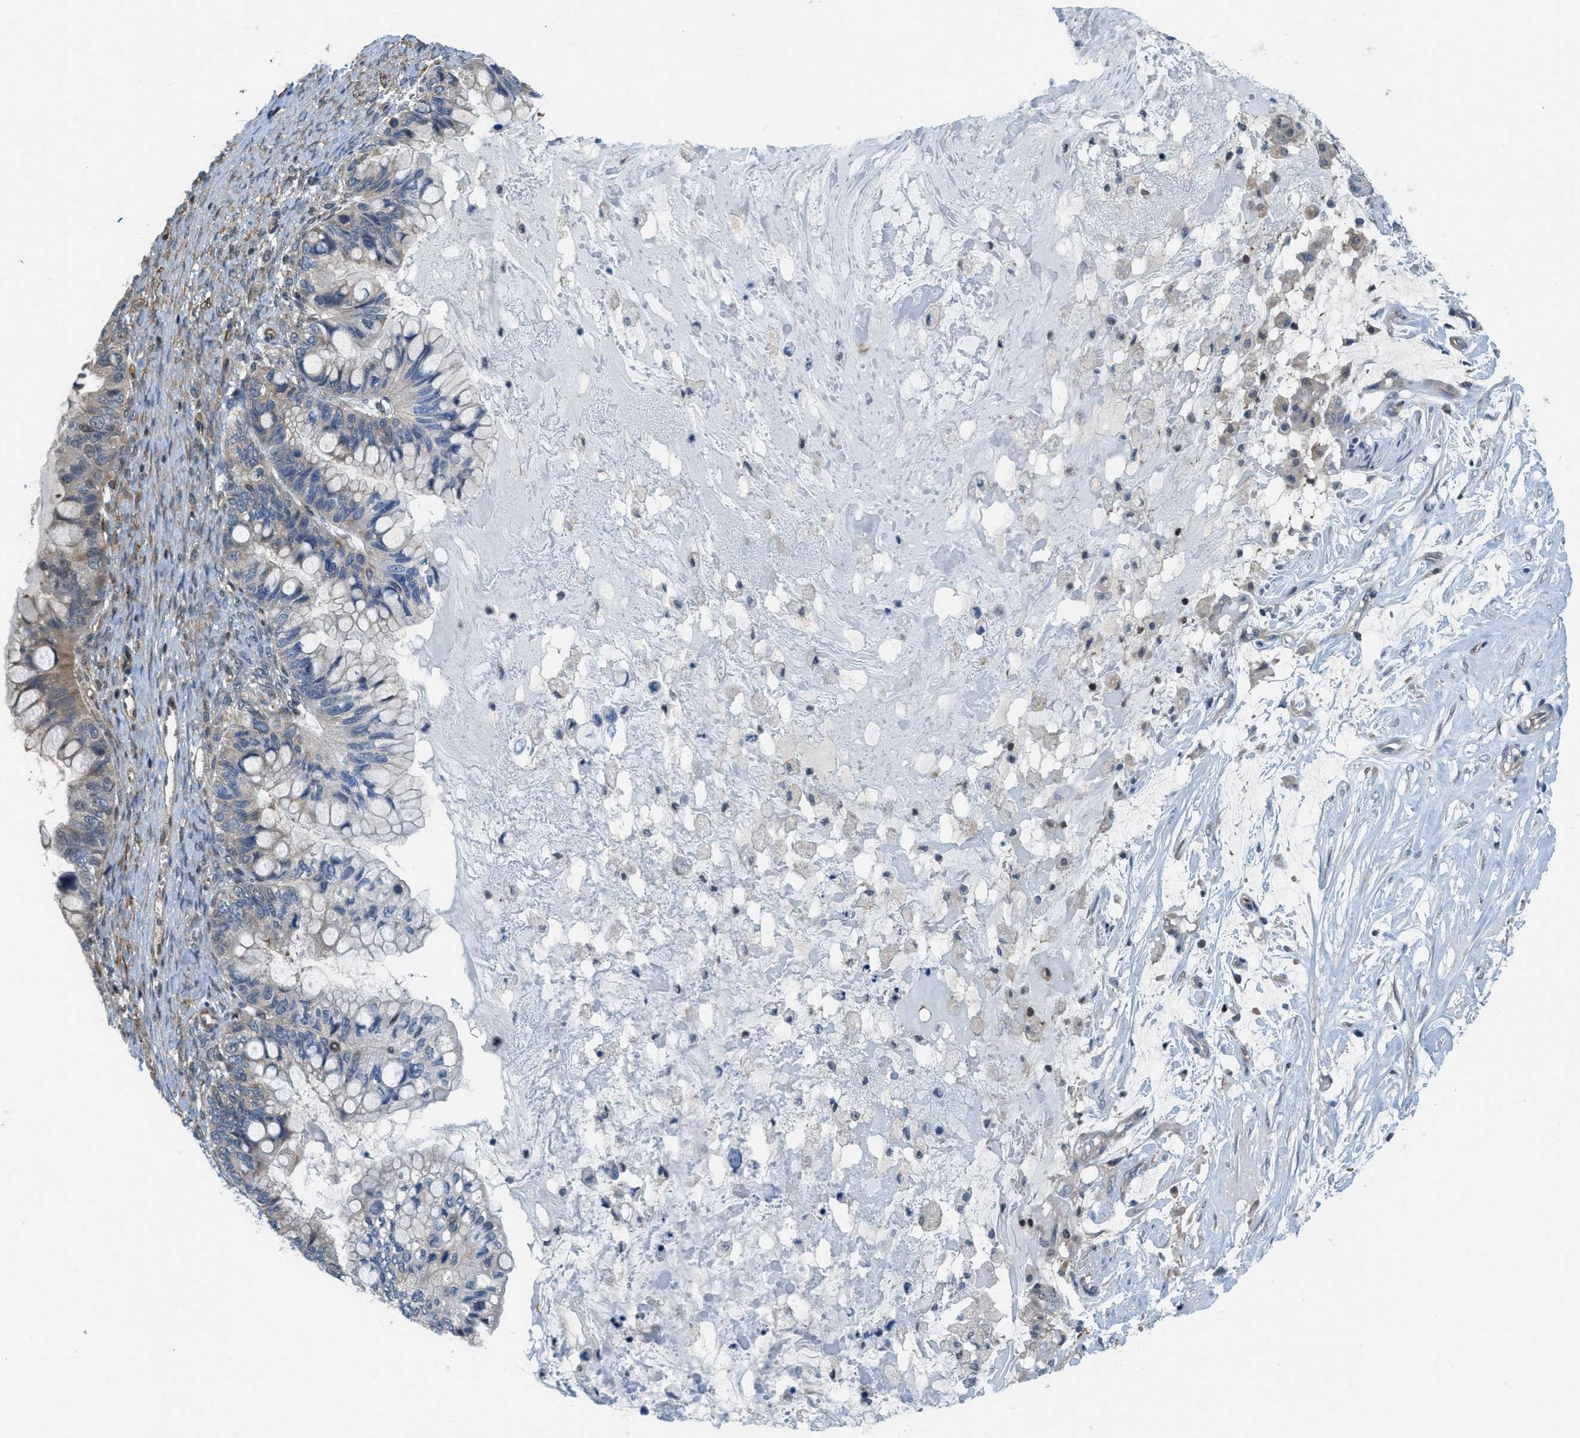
{"staining": {"intensity": "moderate", "quantity": "<25%", "location": "cytoplasmic/membranous"}, "tissue": "ovarian cancer", "cell_type": "Tumor cells", "image_type": "cancer", "snomed": [{"axis": "morphology", "description": "Cystadenocarcinoma, mucinous, NOS"}, {"axis": "topography", "description": "Ovary"}], "caption": "This histopathology image exhibits immunohistochemistry staining of ovarian cancer, with low moderate cytoplasmic/membranous expression in approximately <25% of tumor cells.", "gene": "PIP5K1C", "patient": {"sex": "female", "age": 80}}